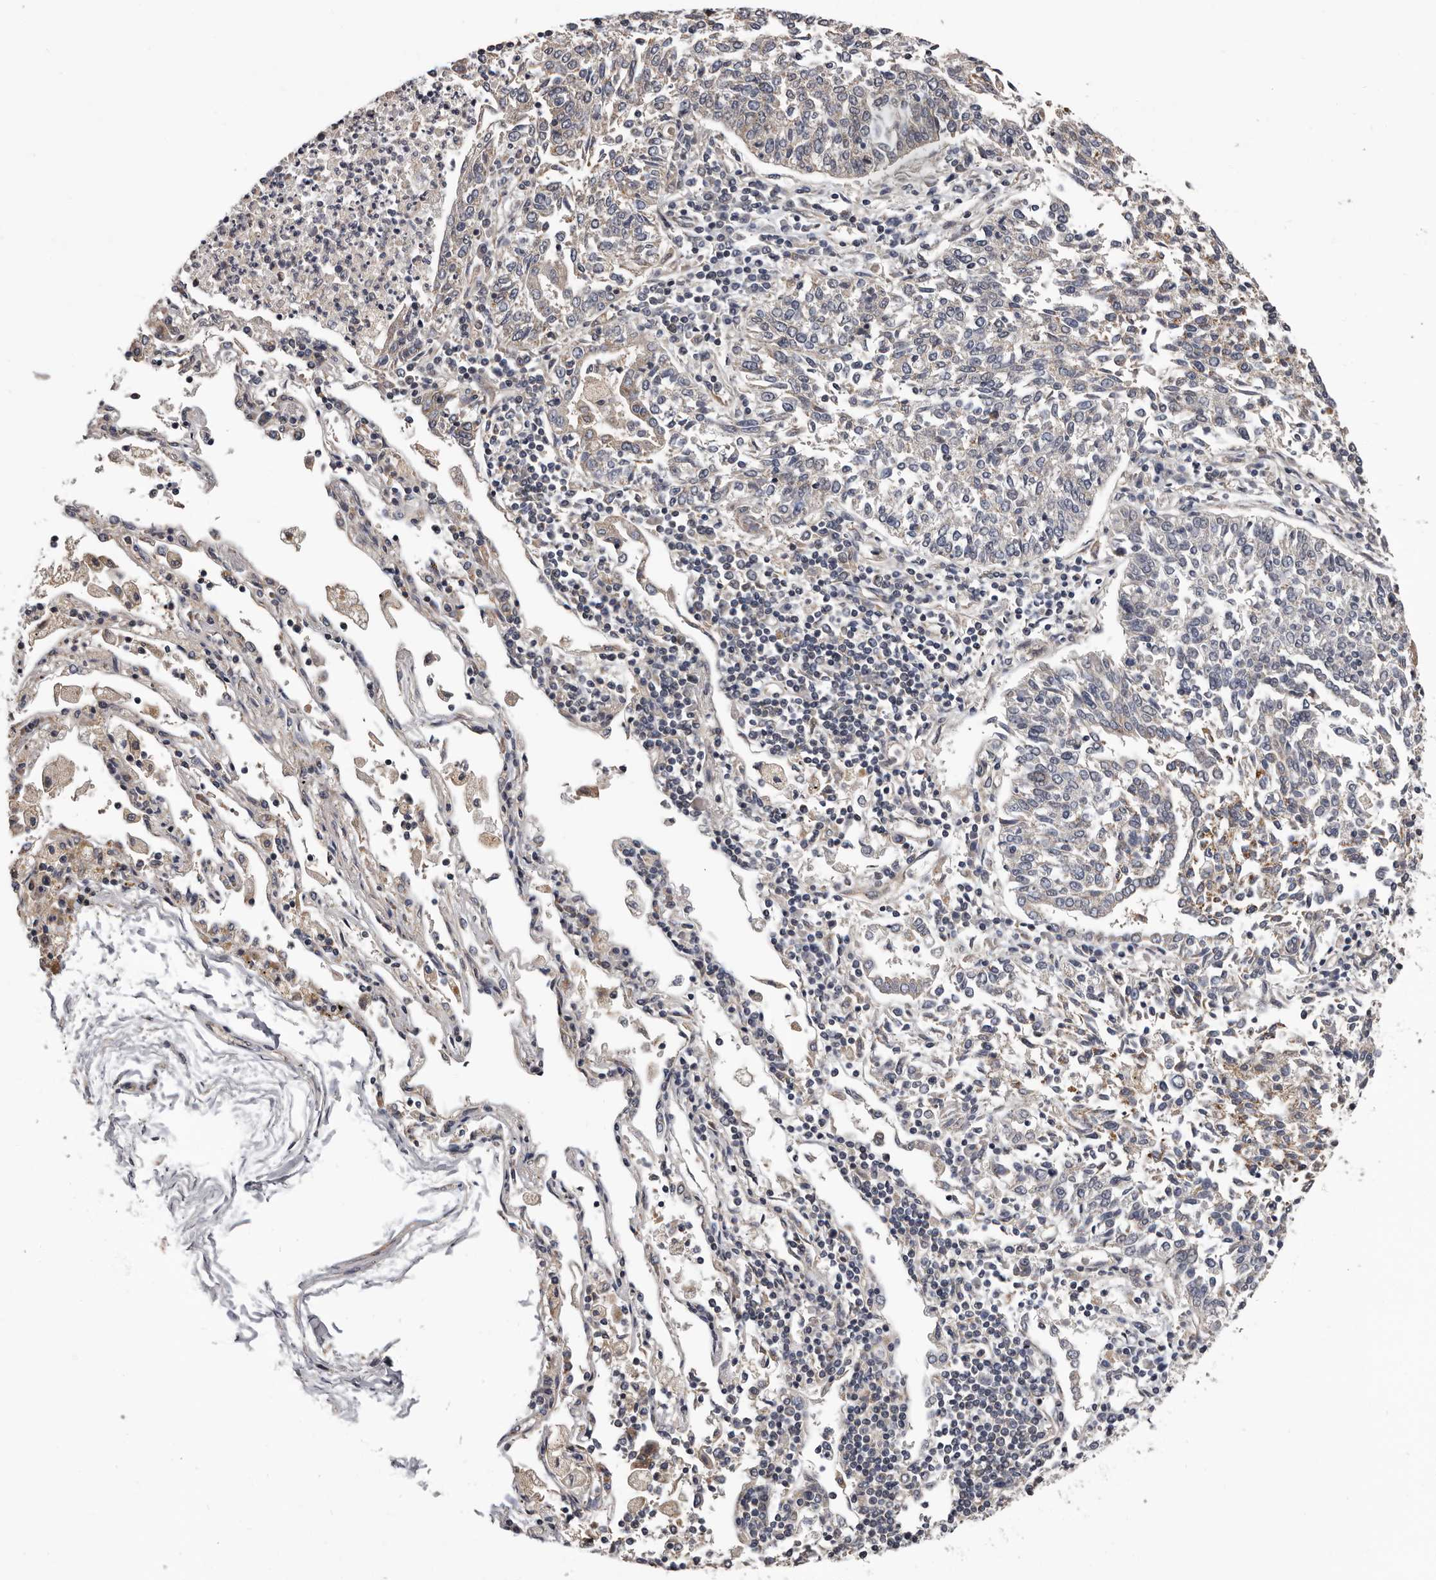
{"staining": {"intensity": "negative", "quantity": "none", "location": "none"}, "tissue": "lung cancer", "cell_type": "Tumor cells", "image_type": "cancer", "snomed": [{"axis": "morphology", "description": "Normal tissue, NOS"}, {"axis": "morphology", "description": "Squamous cell carcinoma, NOS"}, {"axis": "topography", "description": "Cartilage tissue"}, {"axis": "topography", "description": "Lung"}, {"axis": "topography", "description": "Peripheral nerve tissue"}], "caption": "Tumor cells are negative for protein expression in human lung cancer.", "gene": "VPS37A", "patient": {"sex": "female", "age": 49}}